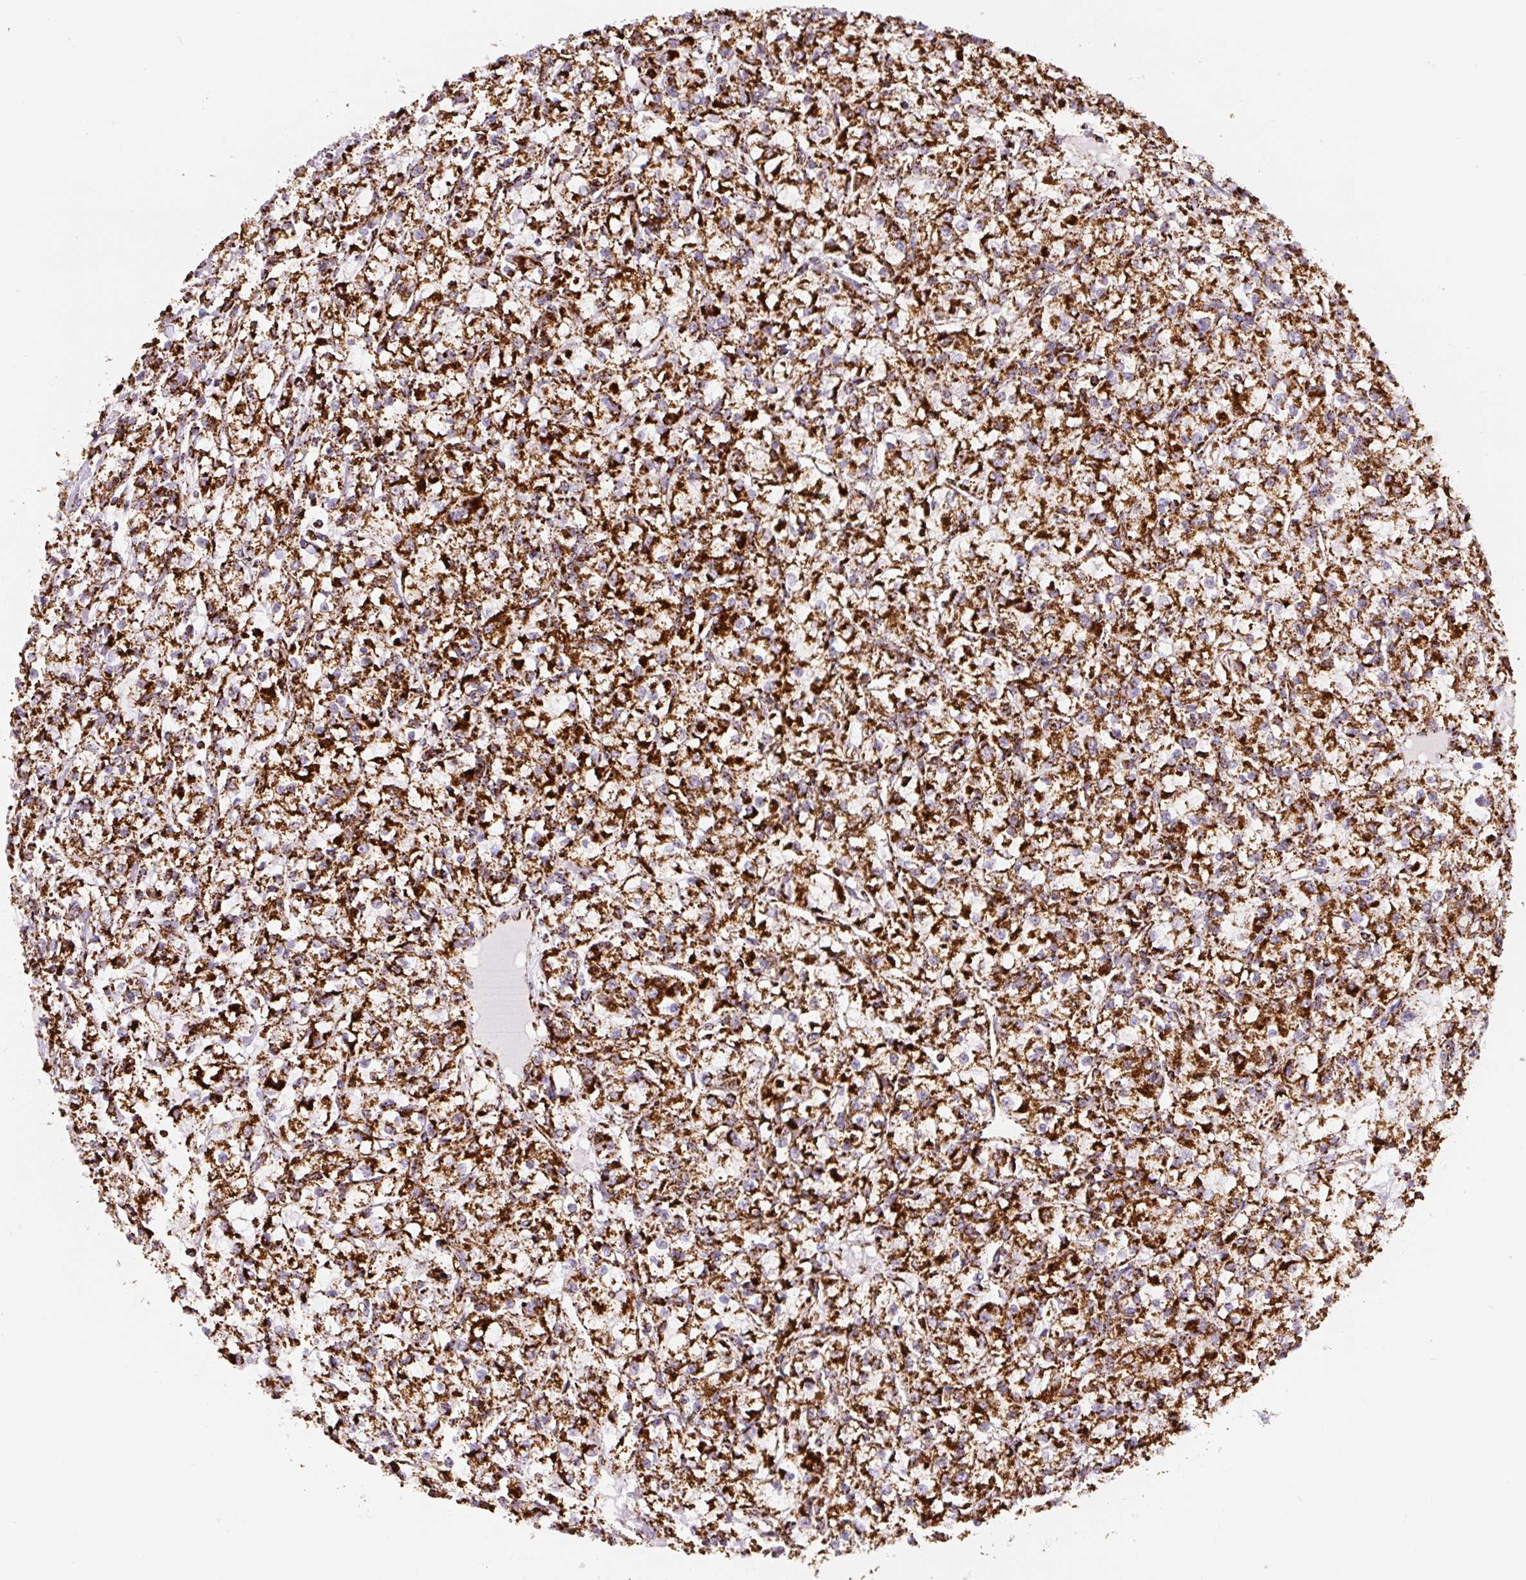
{"staining": {"intensity": "strong", "quantity": ">75%", "location": "cytoplasmic/membranous"}, "tissue": "renal cancer", "cell_type": "Tumor cells", "image_type": "cancer", "snomed": [{"axis": "morphology", "description": "Adenocarcinoma, NOS"}, {"axis": "topography", "description": "Kidney"}], "caption": "A high amount of strong cytoplasmic/membranous positivity is present in about >75% of tumor cells in renal cancer (adenocarcinoma) tissue.", "gene": "ATP5F1A", "patient": {"sex": "female", "age": 59}}